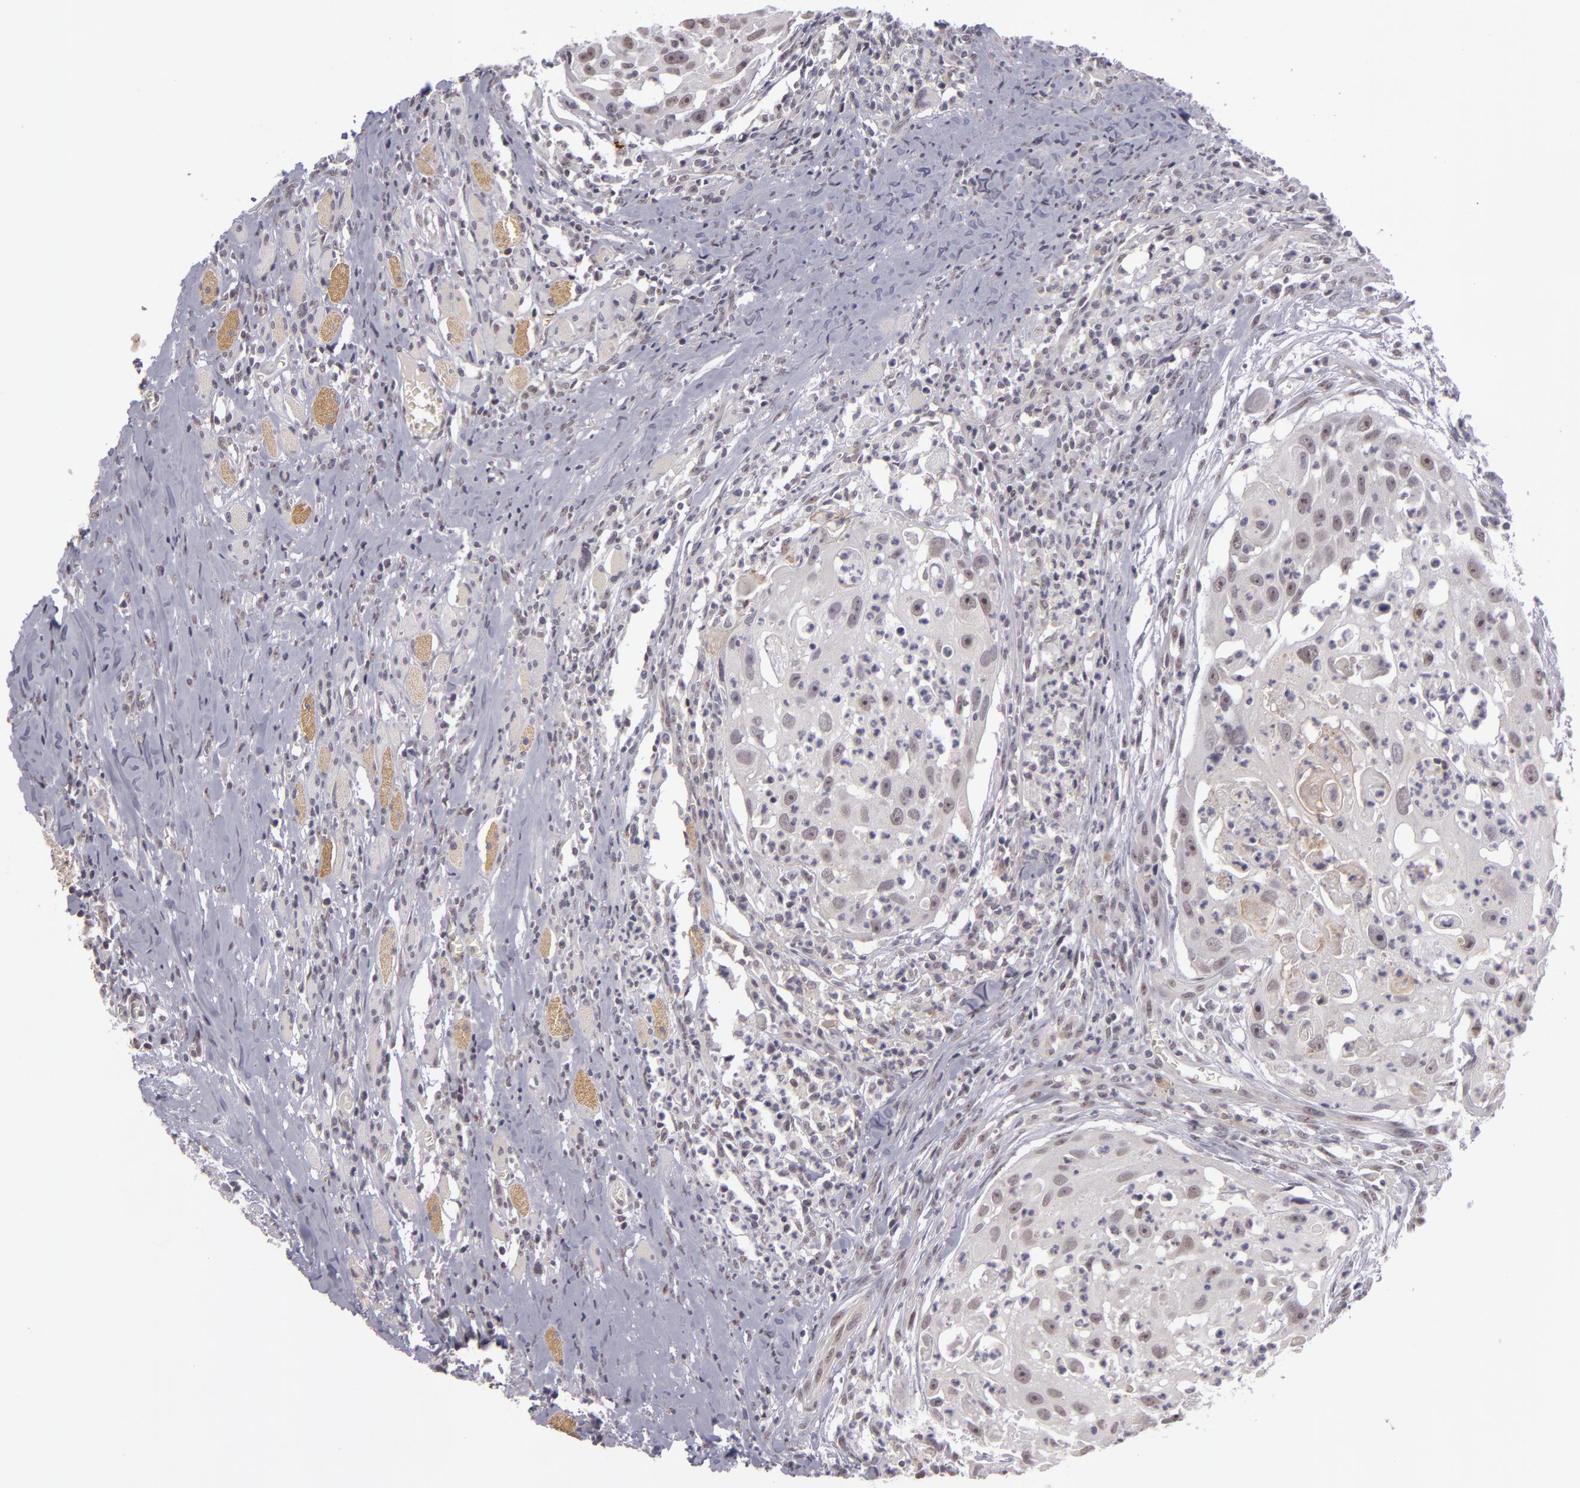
{"staining": {"intensity": "negative", "quantity": "none", "location": "none"}, "tissue": "head and neck cancer", "cell_type": "Tumor cells", "image_type": "cancer", "snomed": [{"axis": "morphology", "description": "Squamous cell carcinoma, NOS"}, {"axis": "topography", "description": "Head-Neck"}], "caption": "This is an IHC image of human head and neck cancer (squamous cell carcinoma). There is no expression in tumor cells.", "gene": "RRP7A", "patient": {"sex": "male", "age": 64}}